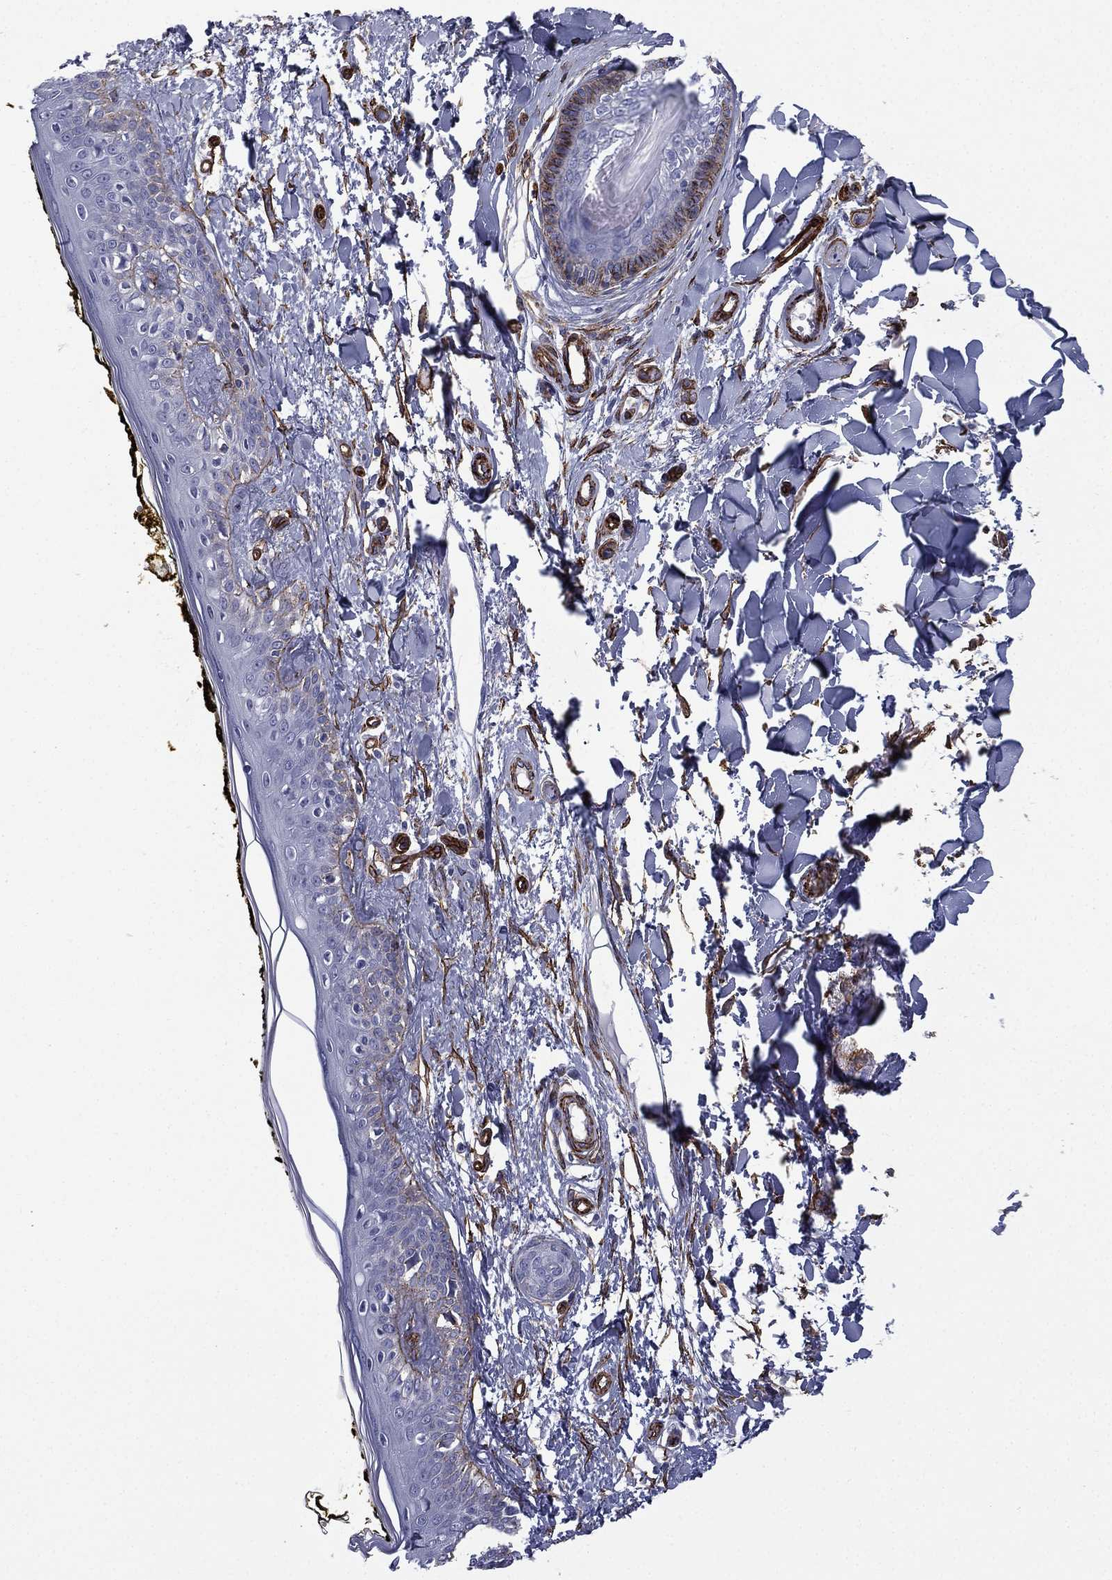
{"staining": {"intensity": "negative", "quantity": "none", "location": "none"}, "tissue": "skin", "cell_type": "Fibroblasts", "image_type": "normal", "snomed": [{"axis": "morphology", "description": "Normal tissue, NOS"}, {"axis": "topography", "description": "Skin"}], "caption": "Skin was stained to show a protein in brown. There is no significant positivity in fibroblasts. (DAB (3,3'-diaminobenzidine) immunohistochemistry visualized using brightfield microscopy, high magnification).", "gene": "CAVIN3", "patient": {"sex": "male", "age": 76}}